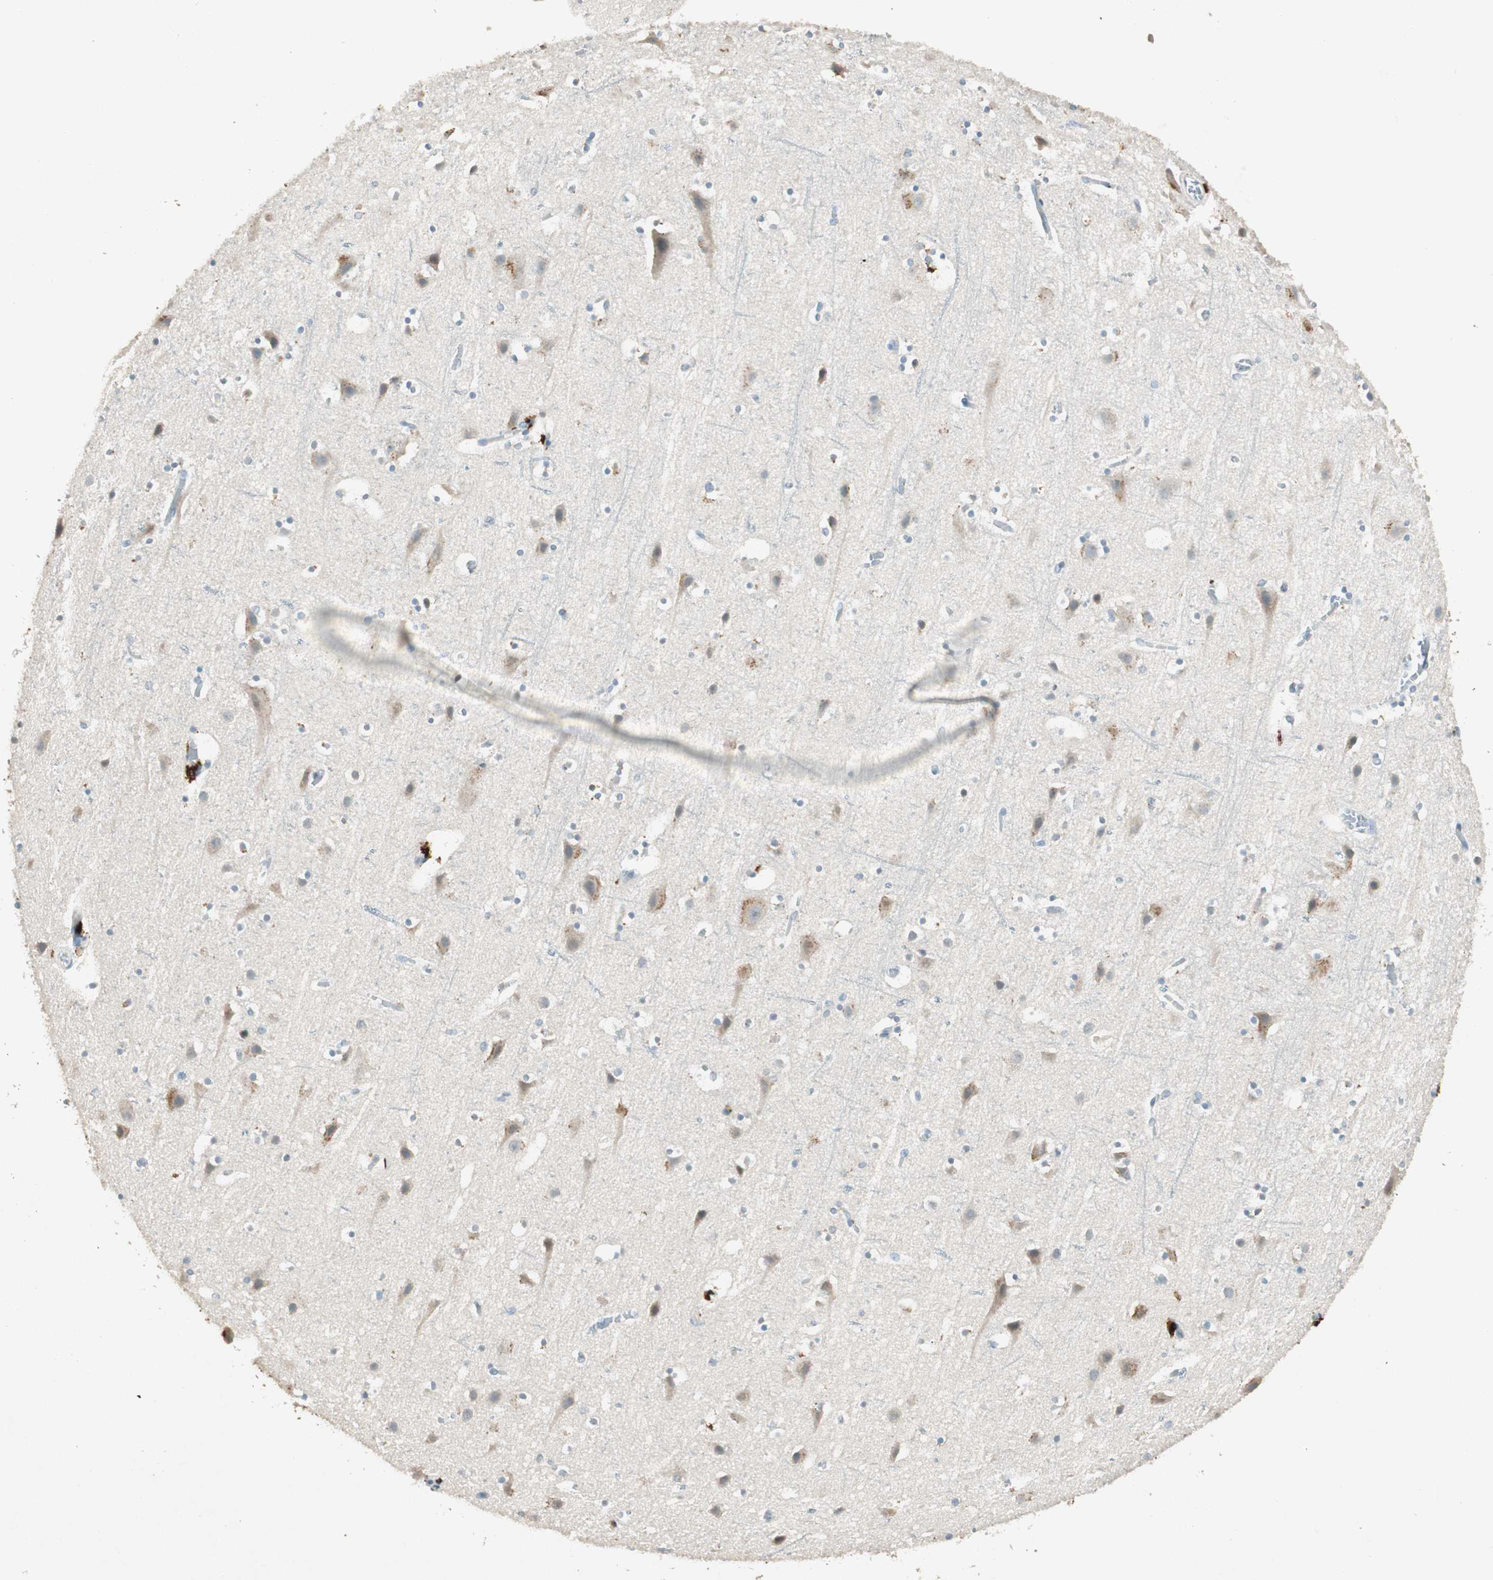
{"staining": {"intensity": "negative", "quantity": "none", "location": "none"}, "tissue": "cerebral cortex", "cell_type": "Endothelial cells", "image_type": "normal", "snomed": [{"axis": "morphology", "description": "Normal tissue, NOS"}, {"axis": "topography", "description": "Cerebral cortex"}], "caption": "The micrograph shows no staining of endothelial cells in normal cerebral cortex.", "gene": "NKAIN1", "patient": {"sex": "male", "age": 45}}